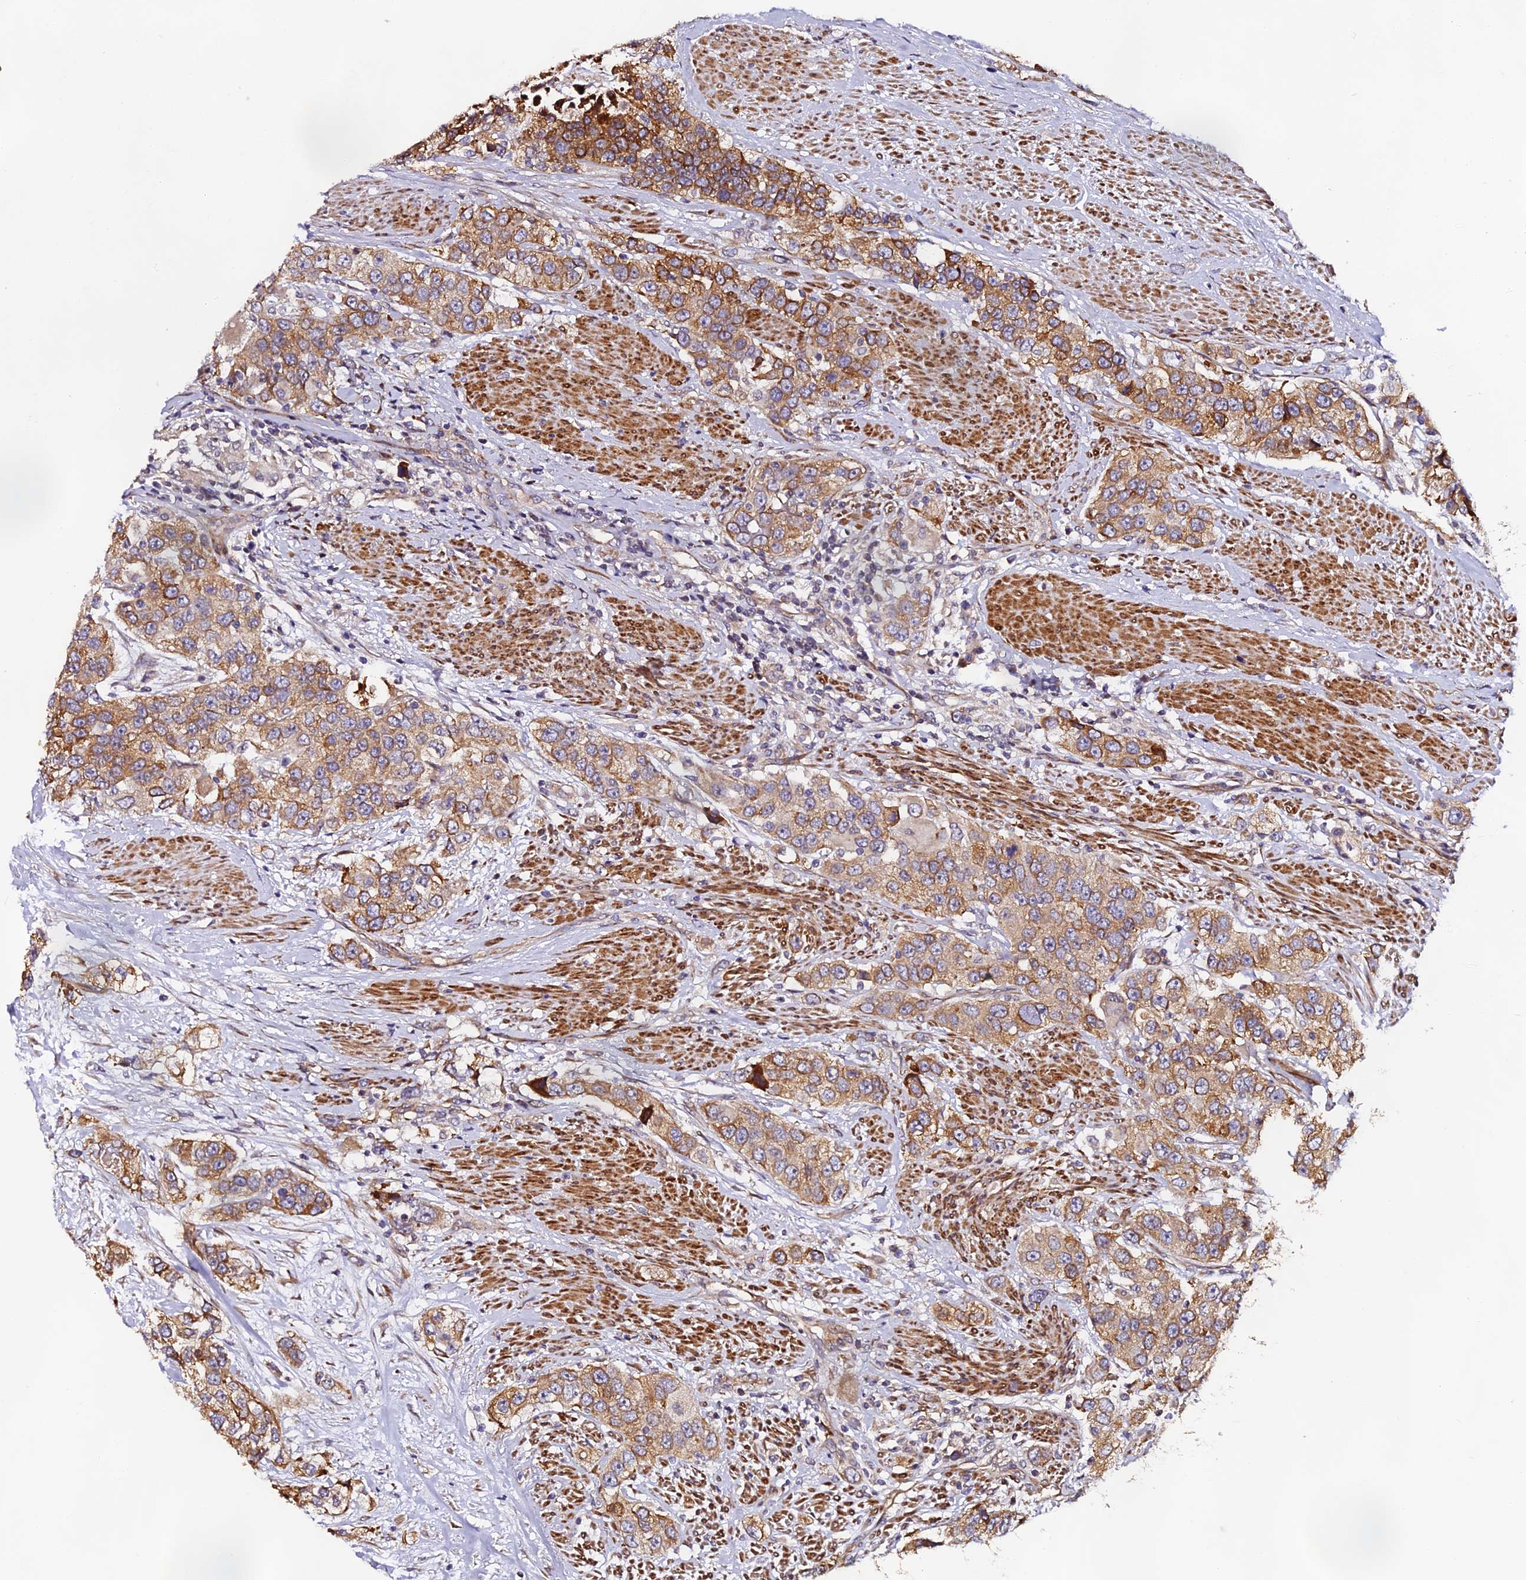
{"staining": {"intensity": "moderate", "quantity": "25%-75%", "location": "cytoplasmic/membranous"}, "tissue": "urothelial cancer", "cell_type": "Tumor cells", "image_type": "cancer", "snomed": [{"axis": "morphology", "description": "Urothelial carcinoma, High grade"}, {"axis": "topography", "description": "Urinary bladder"}], "caption": "Tumor cells show medium levels of moderate cytoplasmic/membranous expression in approximately 25%-75% of cells in human urothelial cancer.", "gene": "RAB28", "patient": {"sex": "female", "age": 80}}